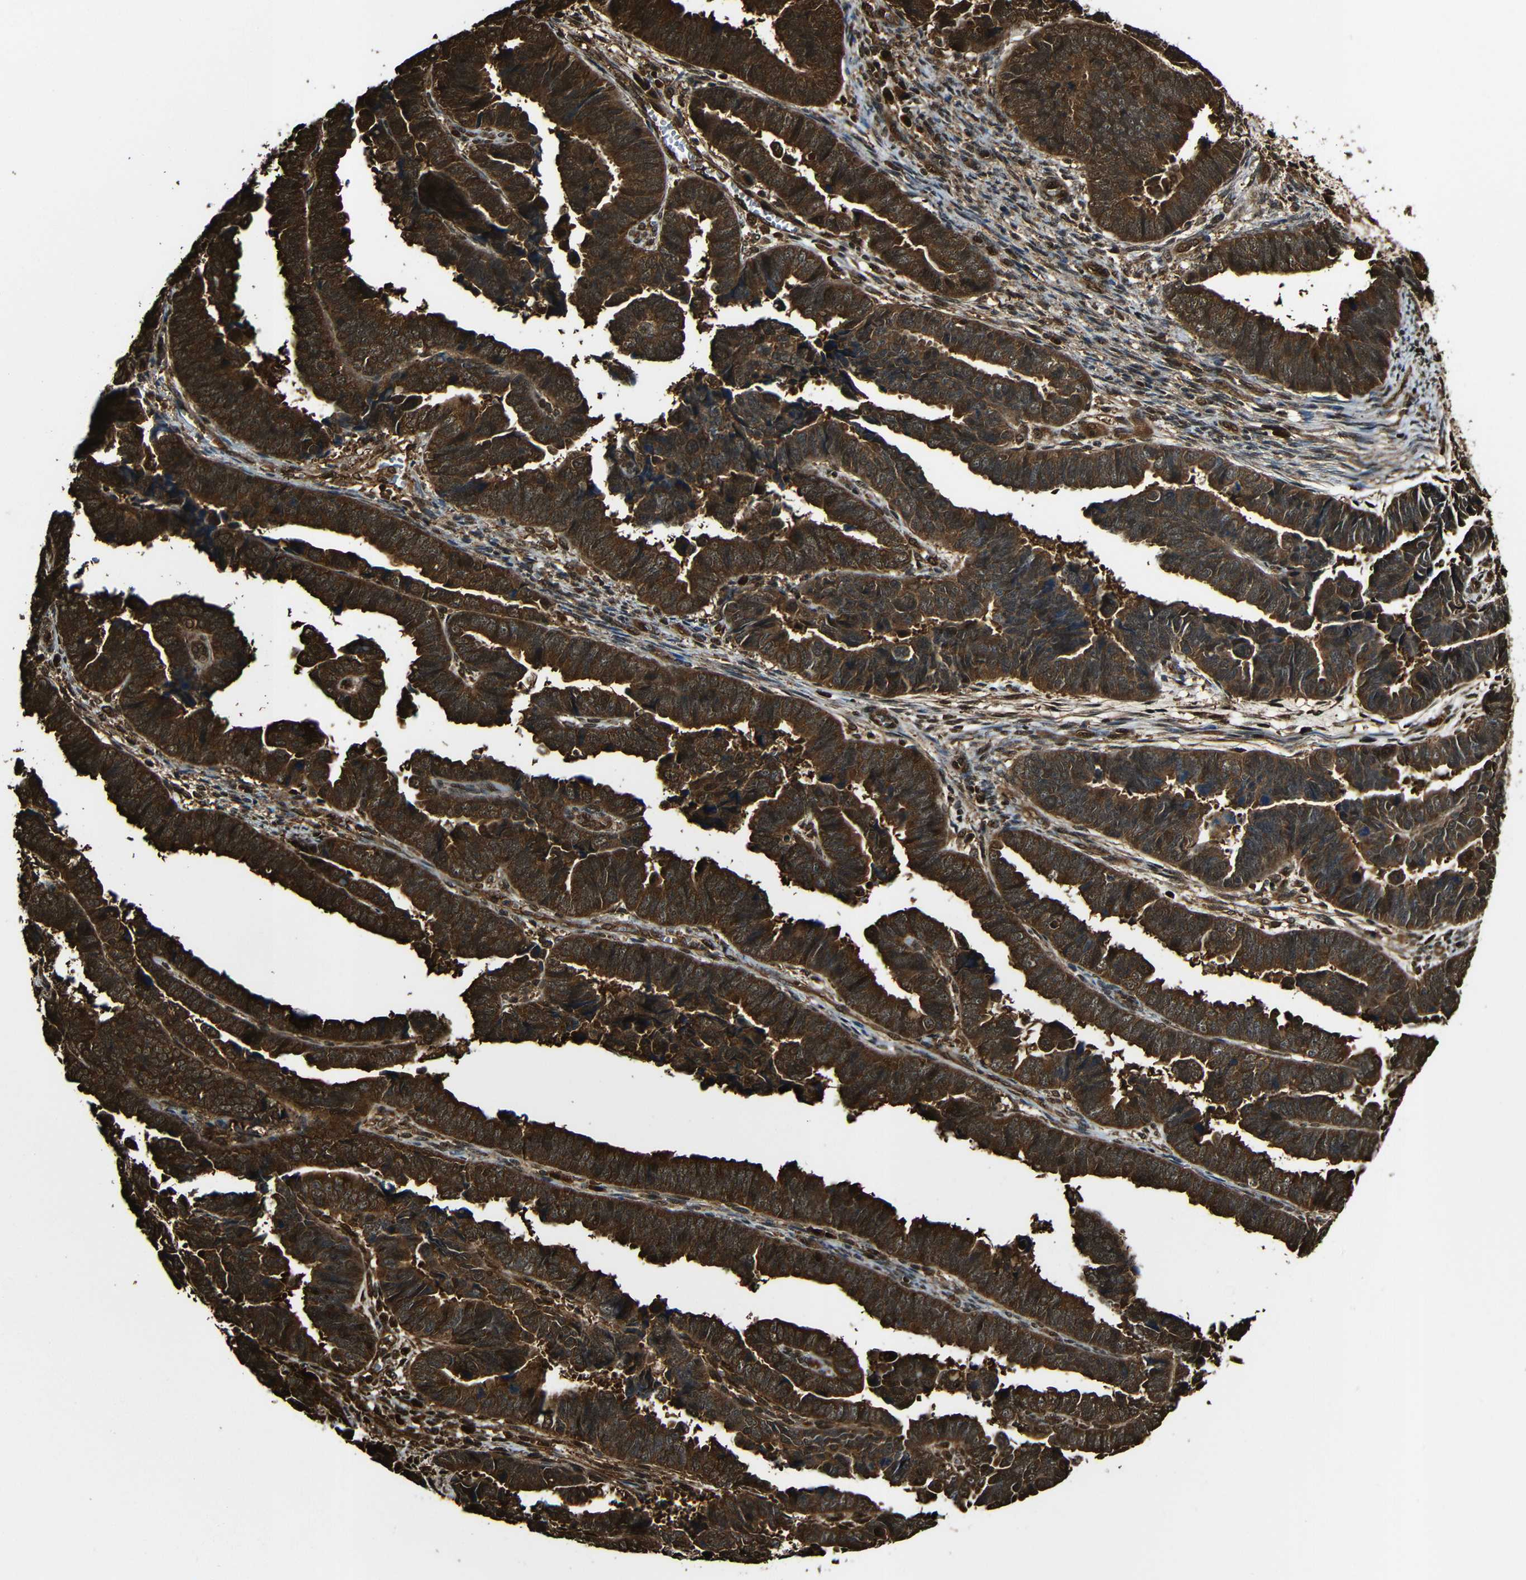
{"staining": {"intensity": "strong", "quantity": ">75%", "location": "cytoplasmic/membranous,nuclear"}, "tissue": "endometrial cancer", "cell_type": "Tumor cells", "image_type": "cancer", "snomed": [{"axis": "morphology", "description": "Adenocarcinoma, NOS"}, {"axis": "topography", "description": "Endometrium"}], "caption": "Adenocarcinoma (endometrial) stained with a protein marker exhibits strong staining in tumor cells.", "gene": "VCP", "patient": {"sex": "female", "age": 75}}